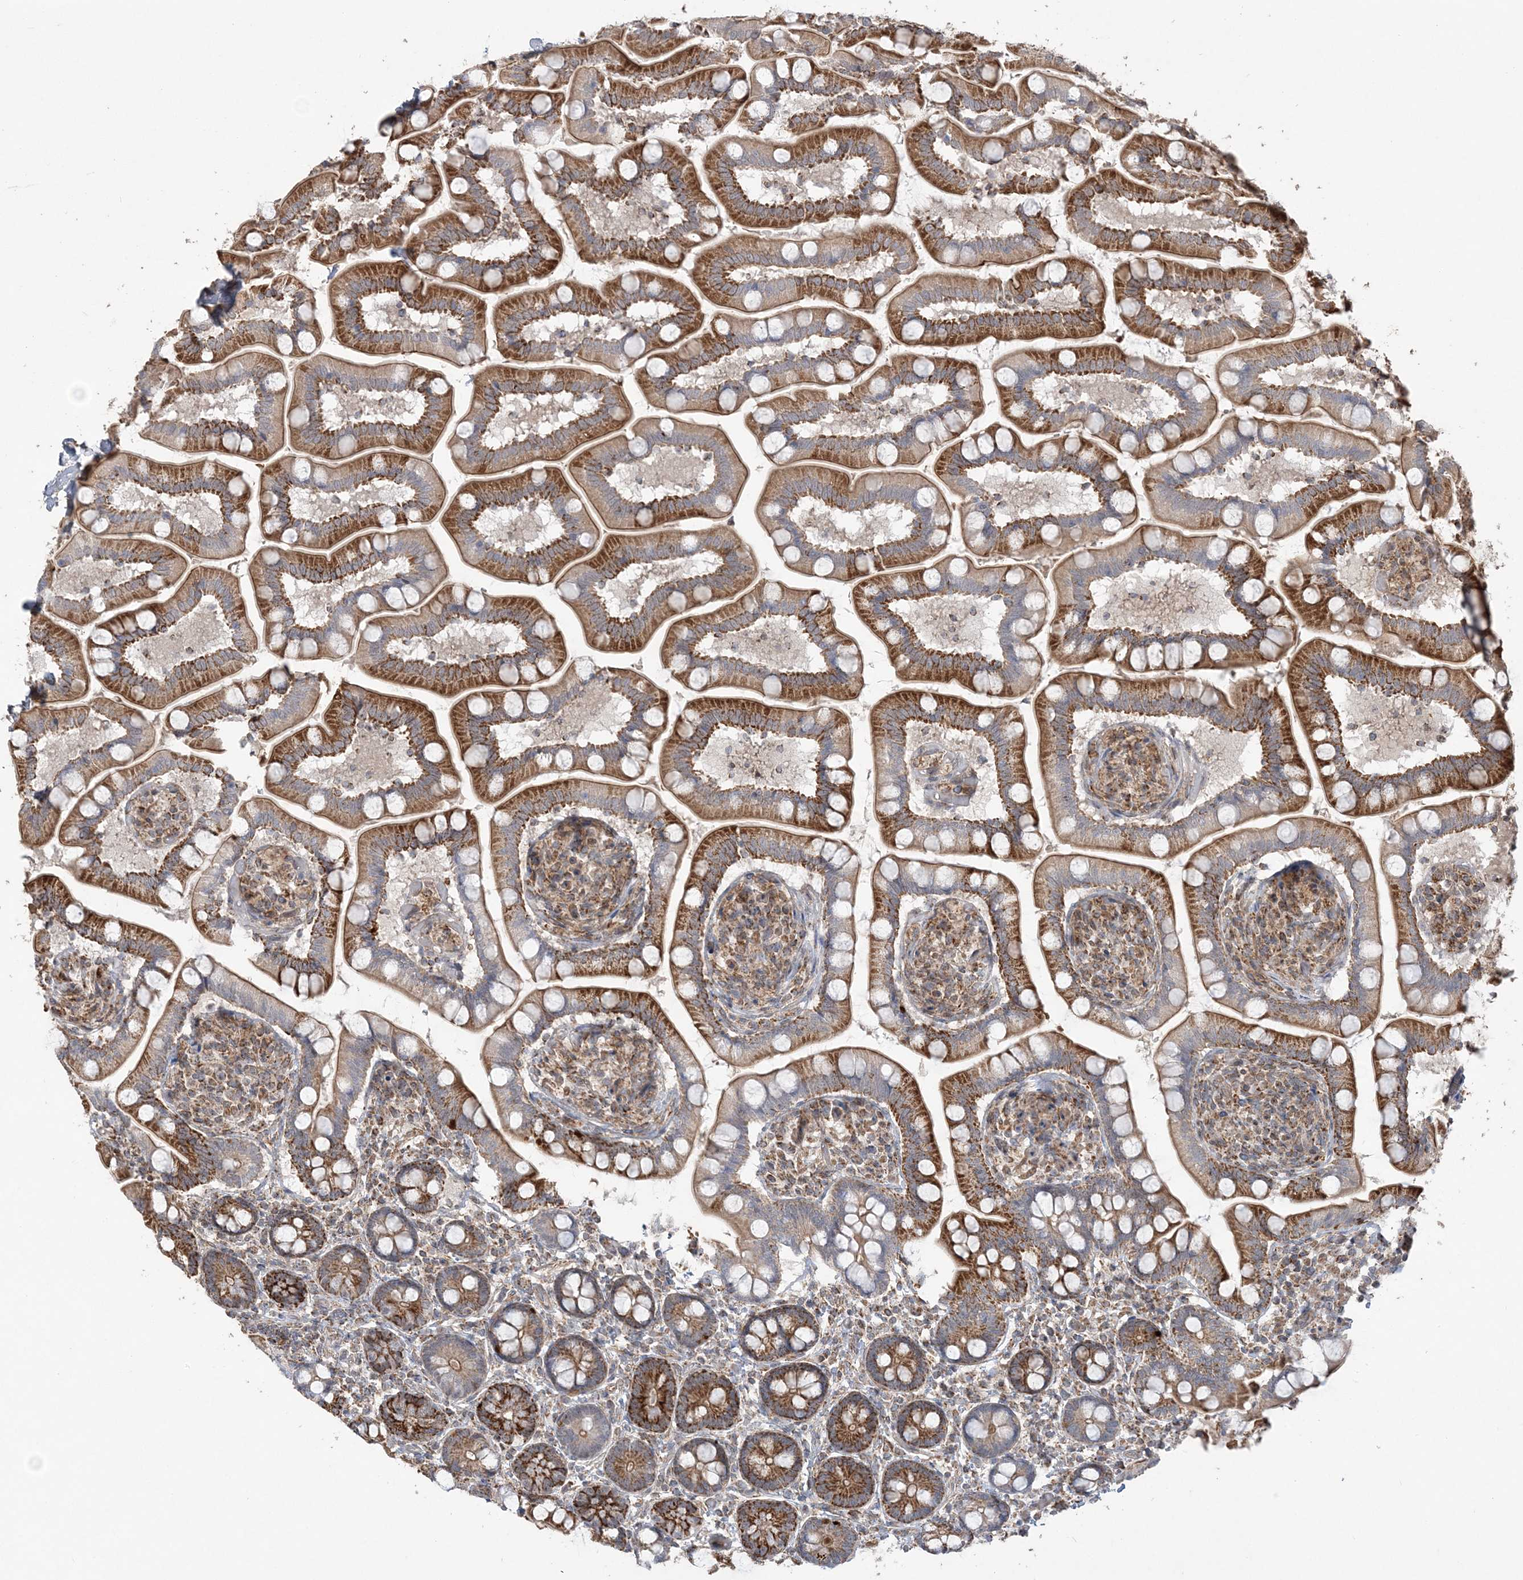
{"staining": {"intensity": "strong", "quantity": ">75%", "location": "cytoplasmic/membranous"}, "tissue": "small intestine", "cell_type": "Glandular cells", "image_type": "normal", "snomed": [{"axis": "morphology", "description": "Normal tissue, NOS"}, {"axis": "topography", "description": "Small intestine"}], "caption": "Glandular cells exhibit high levels of strong cytoplasmic/membranous staining in approximately >75% of cells in benign human small intestine. (Brightfield microscopy of DAB IHC at high magnification).", "gene": "SCLT1", "patient": {"sex": "female", "age": 64}}